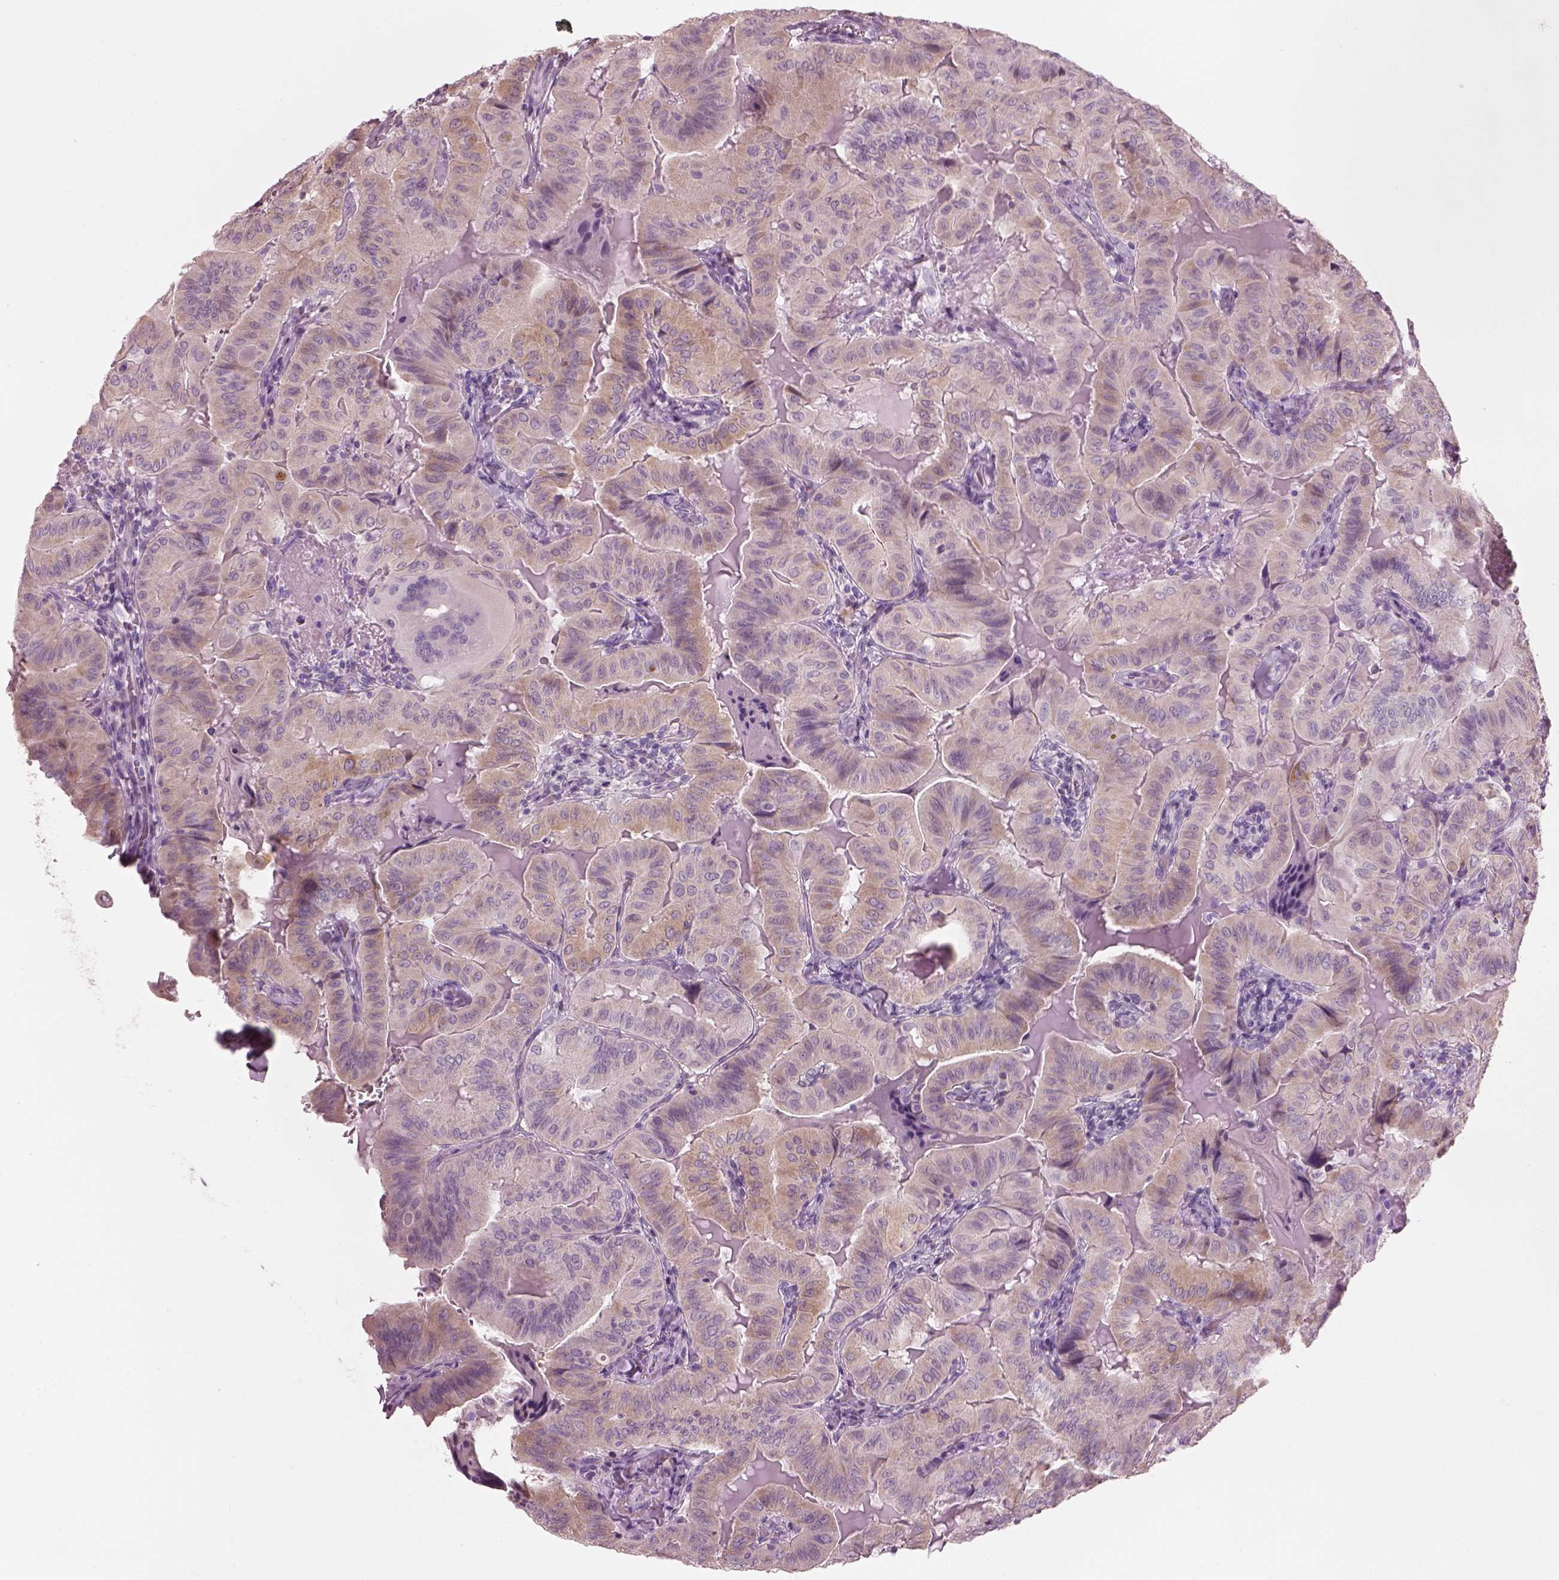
{"staining": {"intensity": "negative", "quantity": "none", "location": "none"}, "tissue": "thyroid cancer", "cell_type": "Tumor cells", "image_type": "cancer", "snomed": [{"axis": "morphology", "description": "Papillary adenocarcinoma, NOS"}, {"axis": "topography", "description": "Thyroid gland"}], "caption": "Immunohistochemistry histopathology image of neoplastic tissue: human thyroid cancer (papillary adenocarcinoma) stained with DAB (3,3'-diaminobenzidine) reveals no significant protein positivity in tumor cells.", "gene": "SLC27A2", "patient": {"sex": "female", "age": 68}}